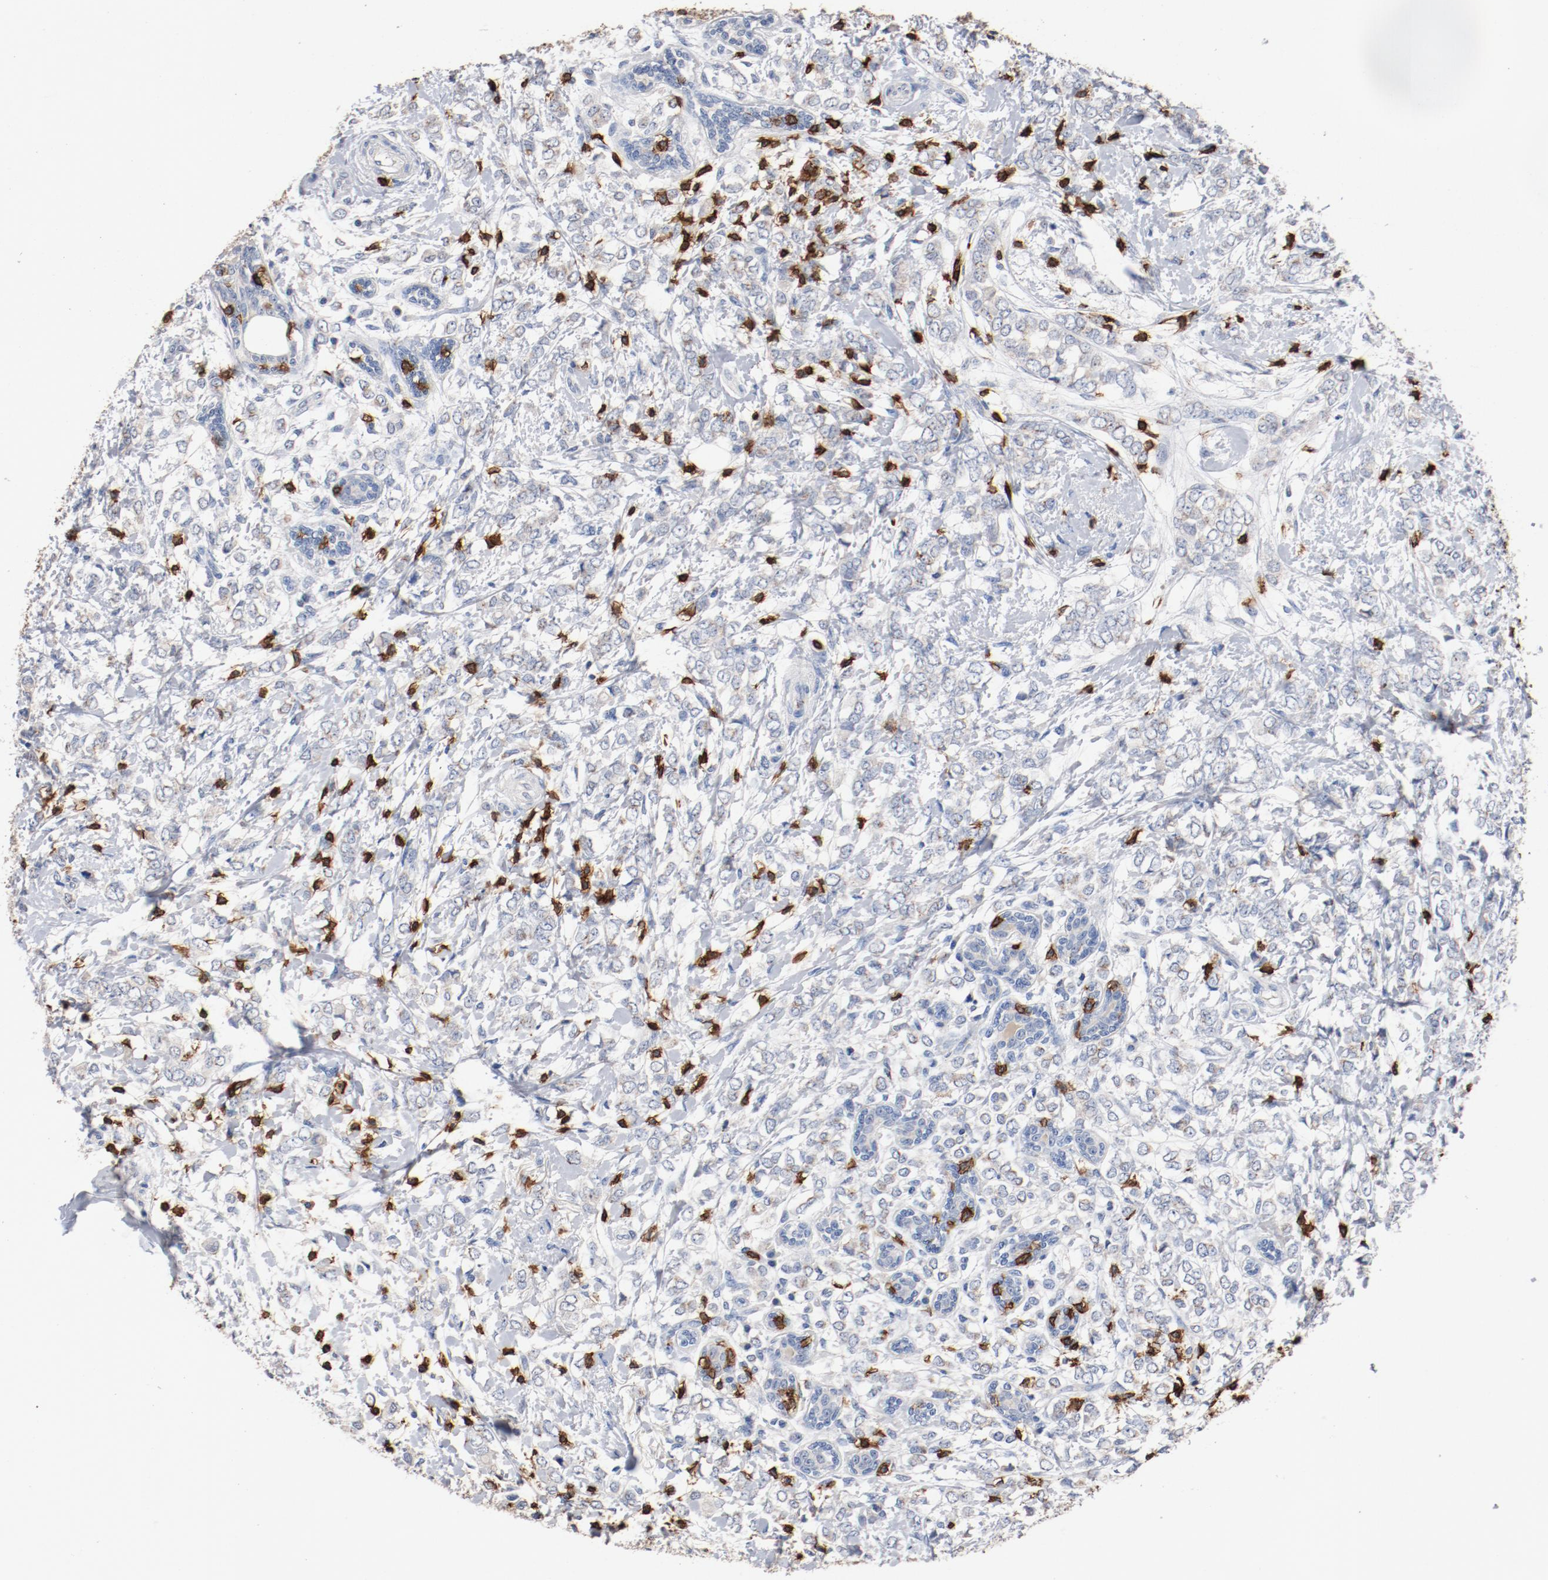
{"staining": {"intensity": "negative", "quantity": "none", "location": "none"}, "tissue": "breast cancer", "cell_type": "Tumor cells", "image_type": "cancer", "snomed": [{"axis": "morphology", "description": "Normal tissue, NOS"}, {"axis": "morphology", "description": "Lobular carcinoma"}, {"axis": "topography", "description": "Breast"}], "caption": "The photomicrograph demonstrates no staining of tumor cells in breast cancer (lobular carcinoma).", "gene": "CD247", "patient": {"sex": "female", "age": 47}}